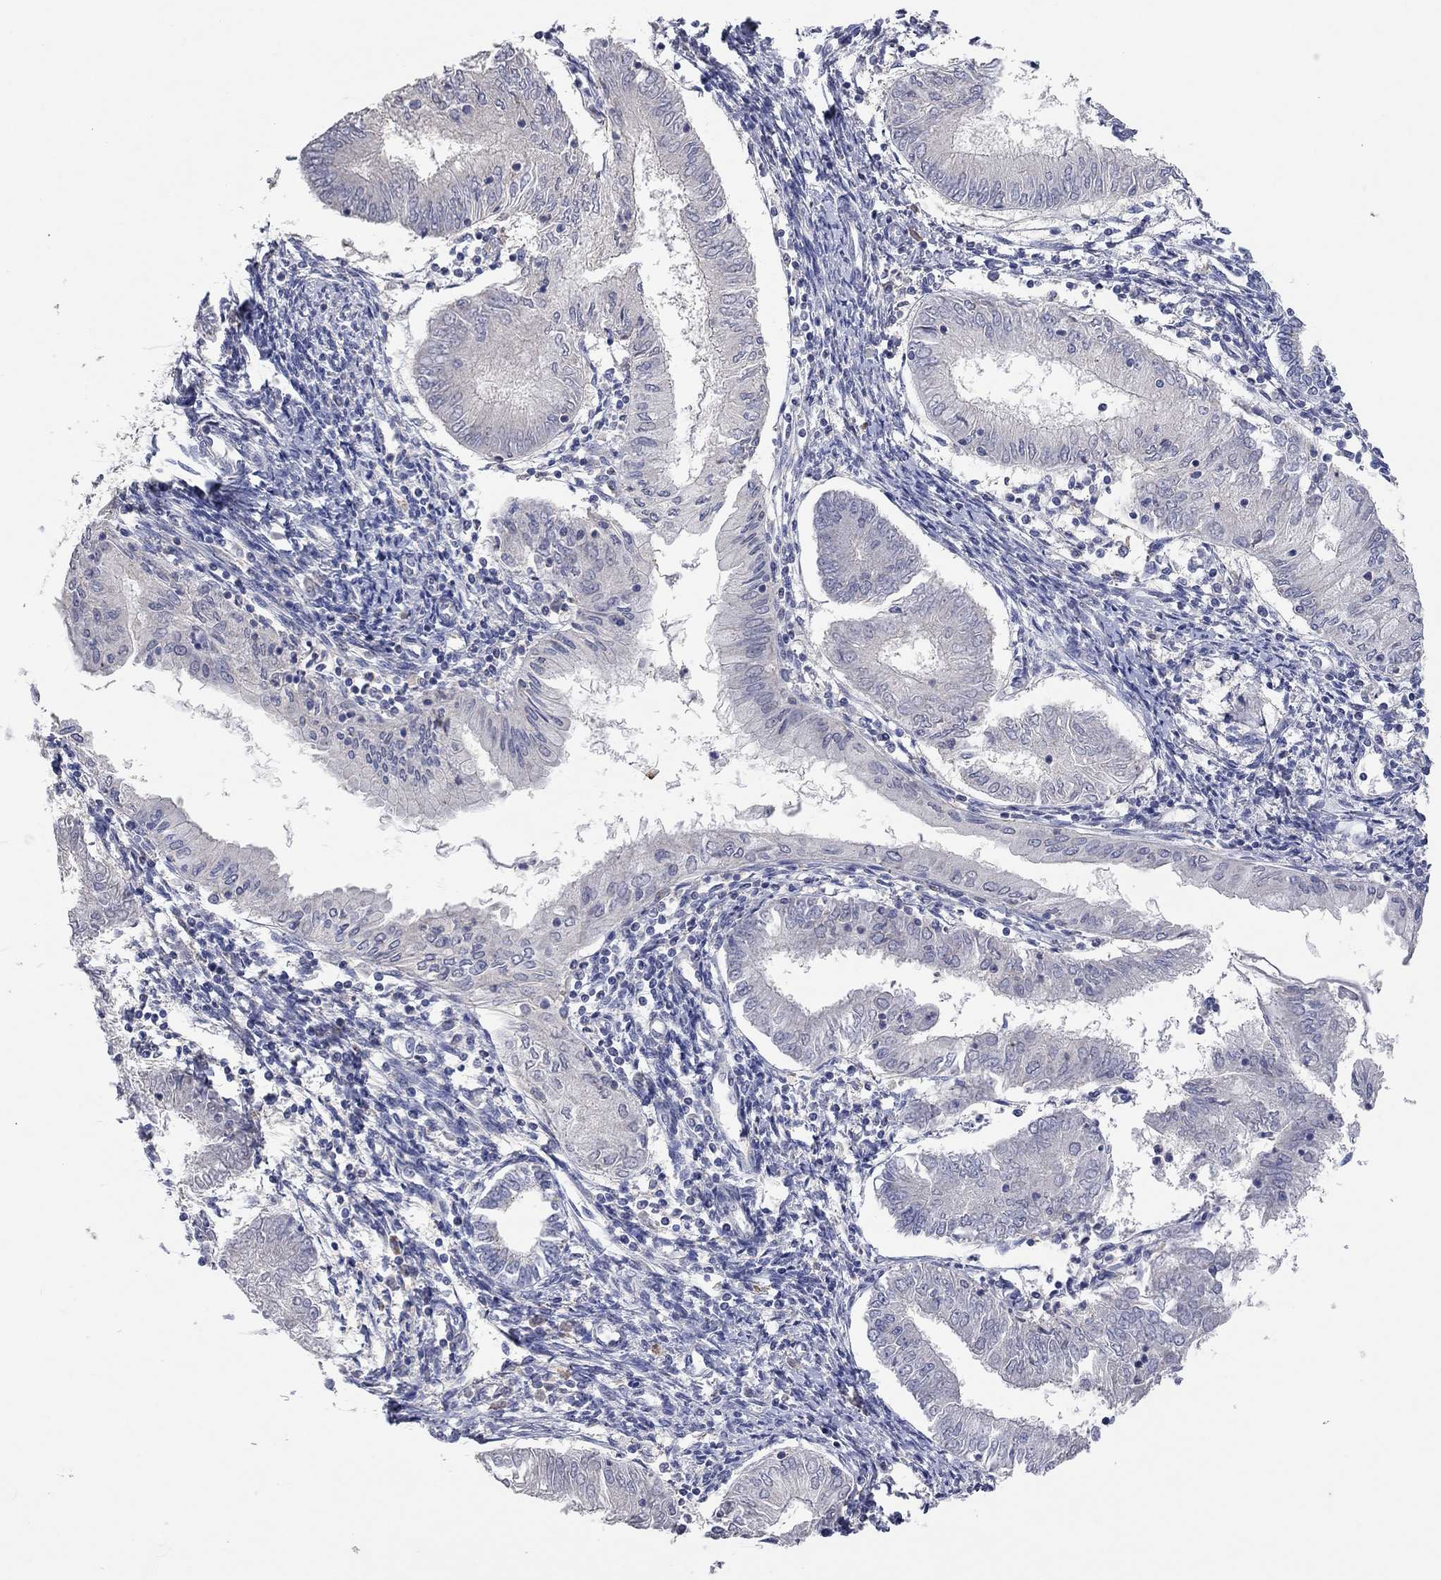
{"staining": {"intensity": "negative", "quantity": "none", "location": "none"}, "tissue": "endometrial cancer", "cell_type": "Tumor cells", "image_type": "cancer", "snomed": [{"axis": "morphology", "description": "Adenocarcinoma, NOS"}, {"axis": "topography", "description": "Endometrium"}], "caption": "There is no significant expression in tumor cells of endometrial cancer. Brightfield microscopy of immunohistochemistry (IHC) stained with DAB (brown) and hematoxylin (blue), captured at high magnification.", "gene": "MMP13", "patient": {"sex": "female", "age": 68}}